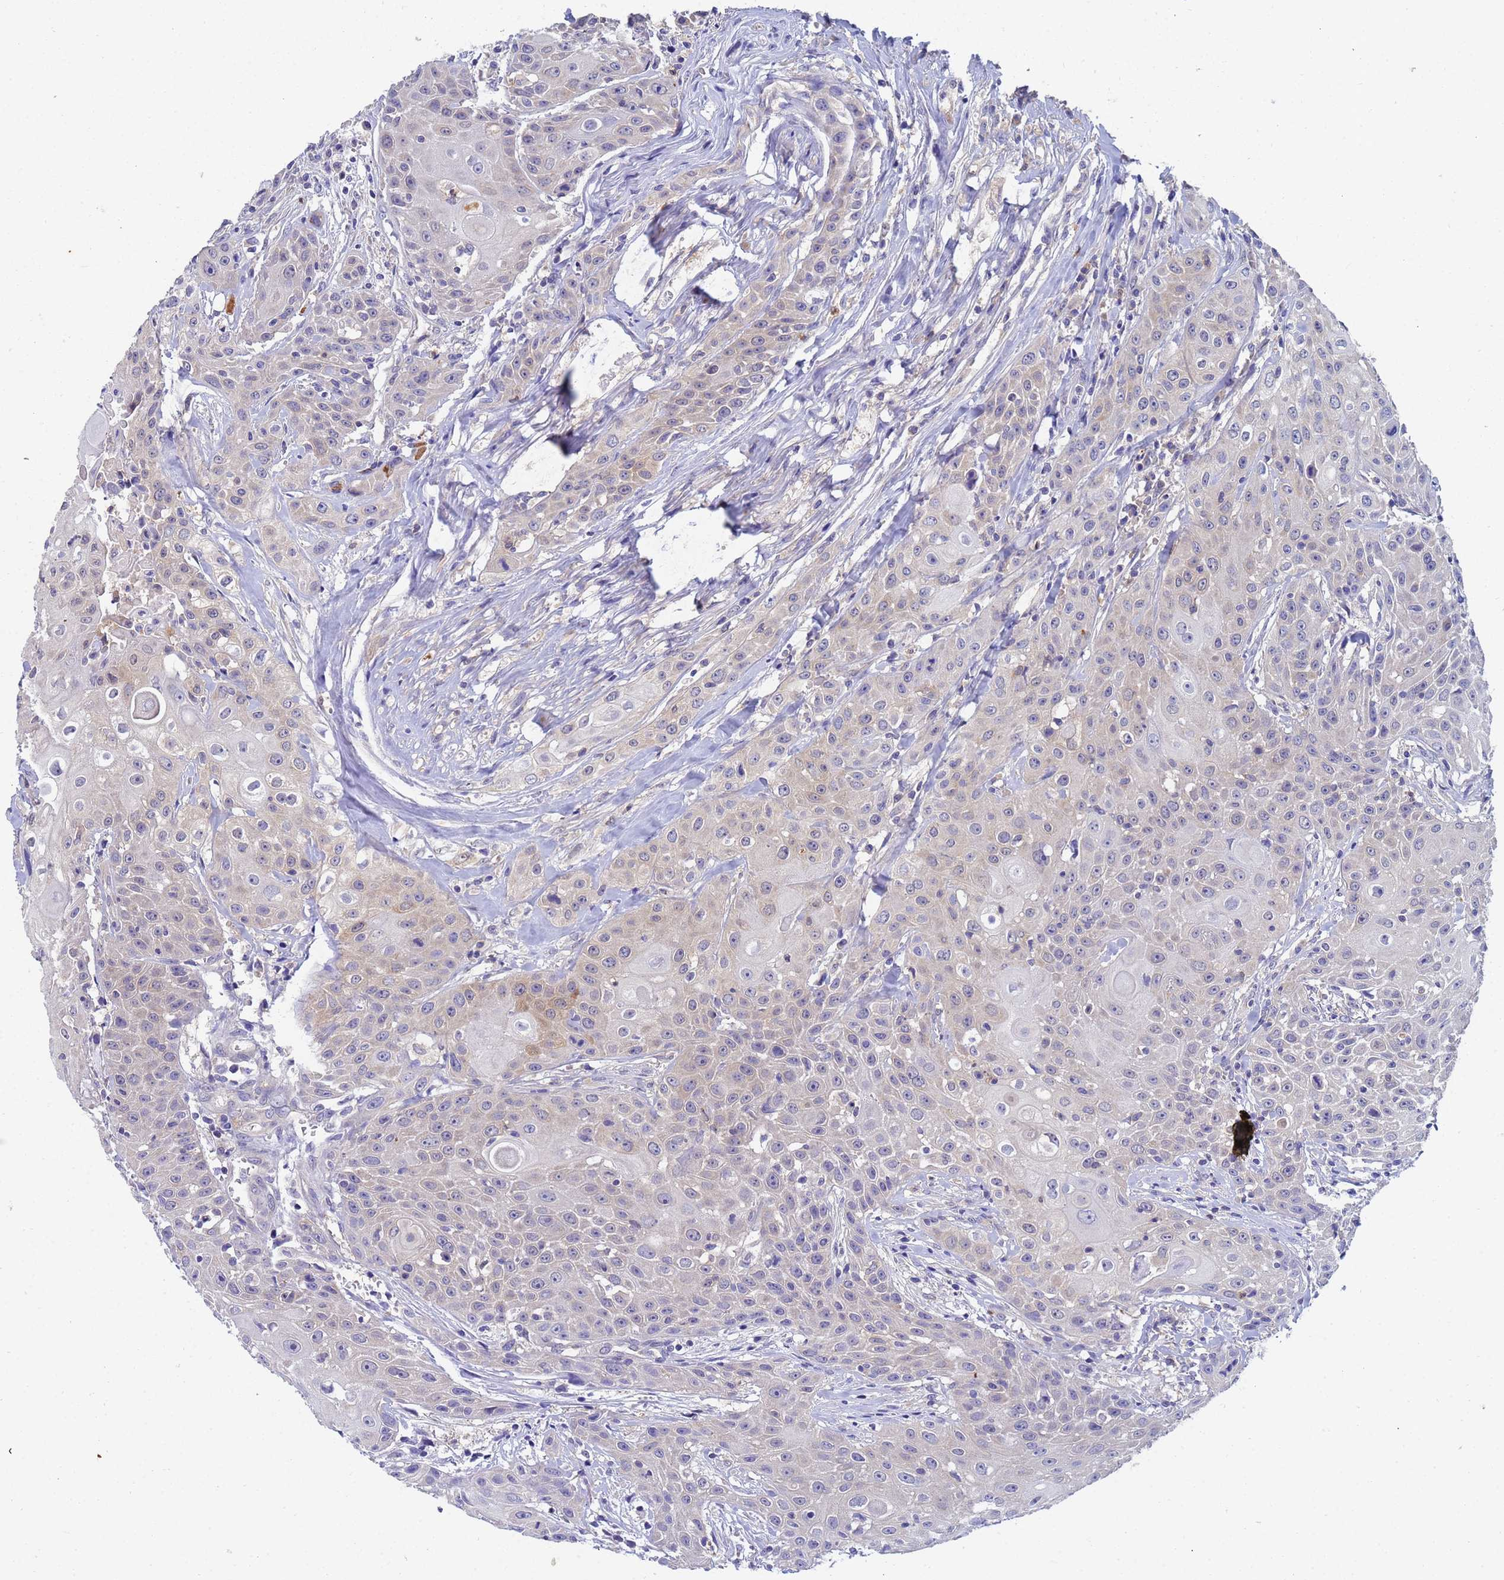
{"staining": {"intensity": "weak", "quantity": "<25%", "location": "cytoplasmic/membranous"}, "tissue": "head and neck cancer", "cell_type": "Tumor cells", "image_type": "cancer", "snomed": [{"axis": "morphology", "description": "Squamous cell carcinoma, NOS"}, {"axis": "topography", "description": "Oral tissue"}, {"axis": "topography", "description": "Head-Neck"}], "caption": "Micrograph shows no protein expression in tumor cells of head and neck squamous cell carcinoma tissue.", "gene": "TTLL11", "patient": {"sex": "female", "age": 82}}